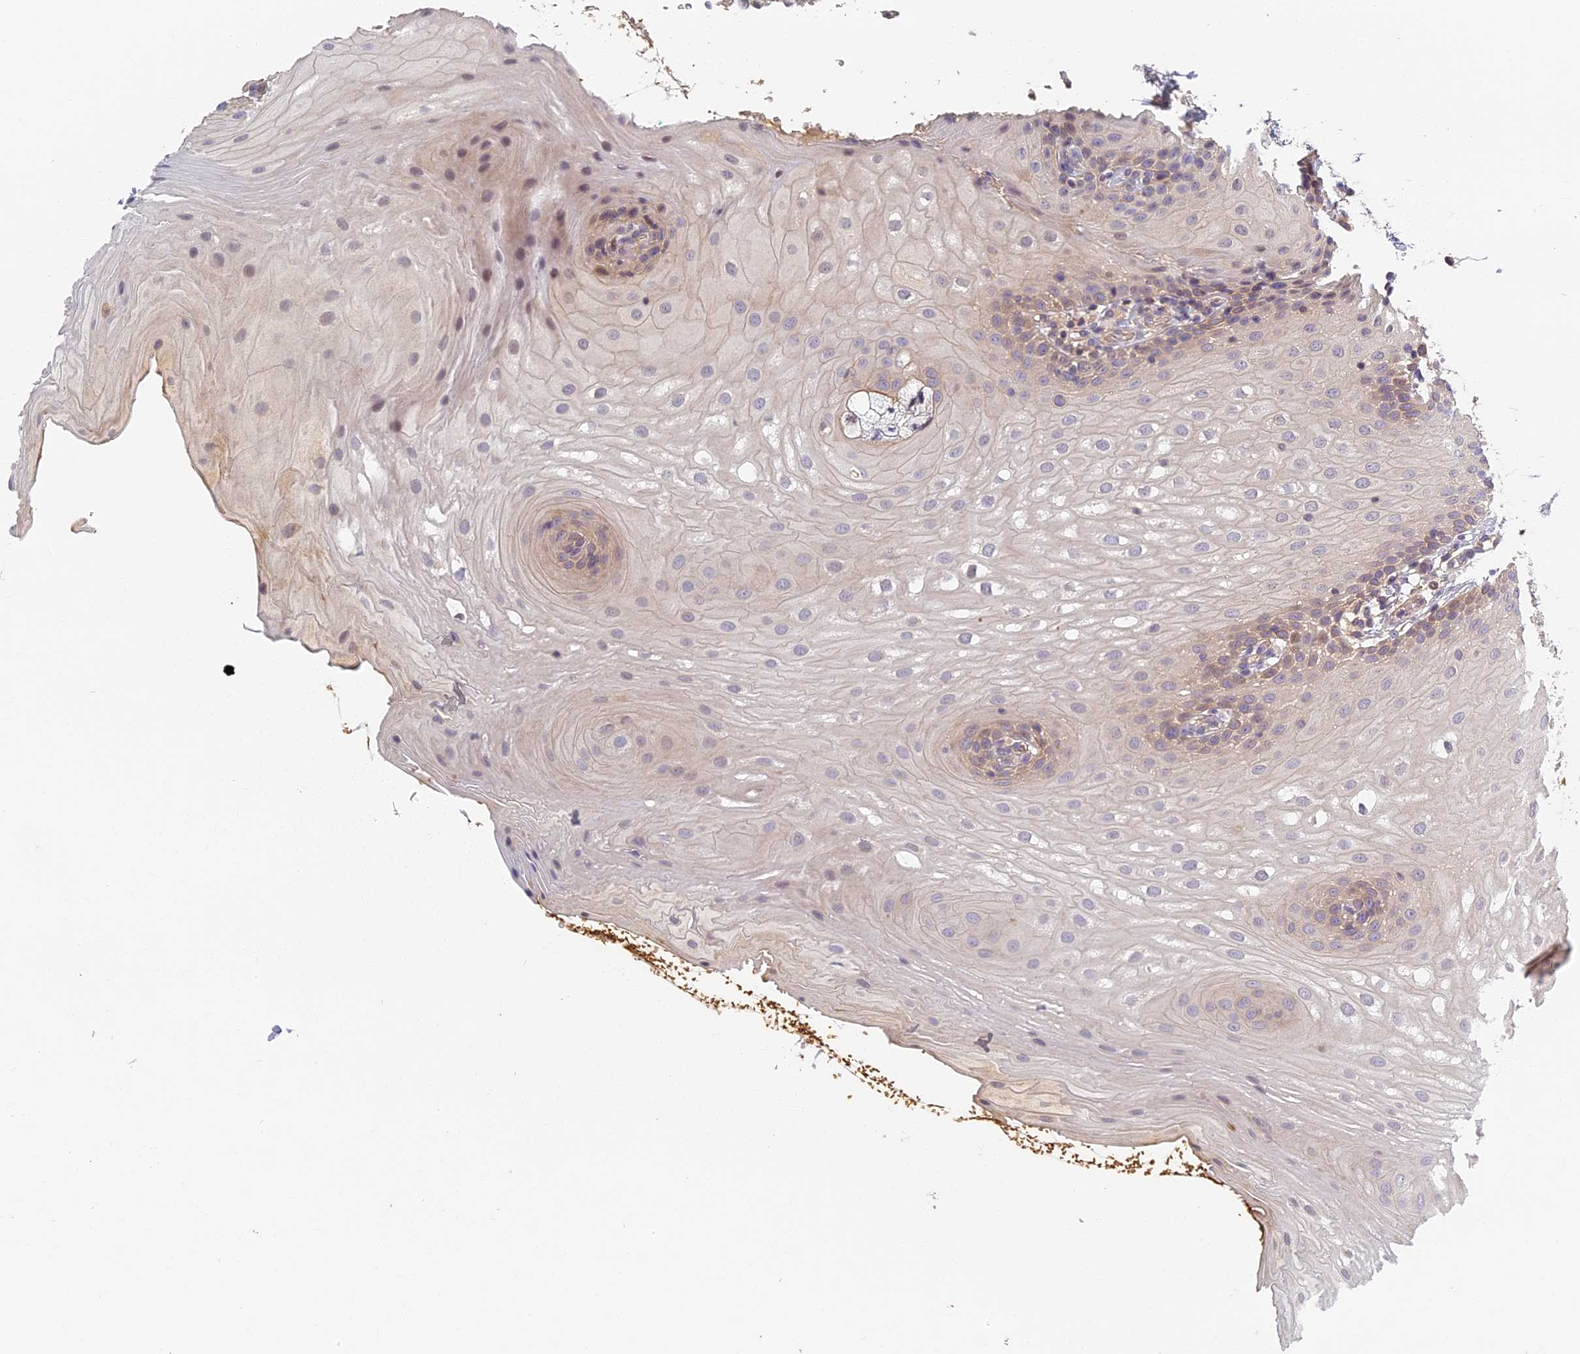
{"staining": {"intensity": "weak", "quantity": "25%-75%", "location": "cytoplasmic/membranous"}, "tissue": "oral mucosa", "cell_type": "Squamous epithelial cells", "image_type": "normal", "snomed": [{"axis": "morphology", "description": "Normal tissue, NOS"}, {"axis": "topography", "description": "Oral tissue"}], "caption": "Human oral mucosa stained for a protein (brown) shows weak cytoplasmic/membranous positive staining in about 25%-75% of squamous epithelial cells.", "gene": "AP4E1", "patient": {"sex": "female", "age": 54}}